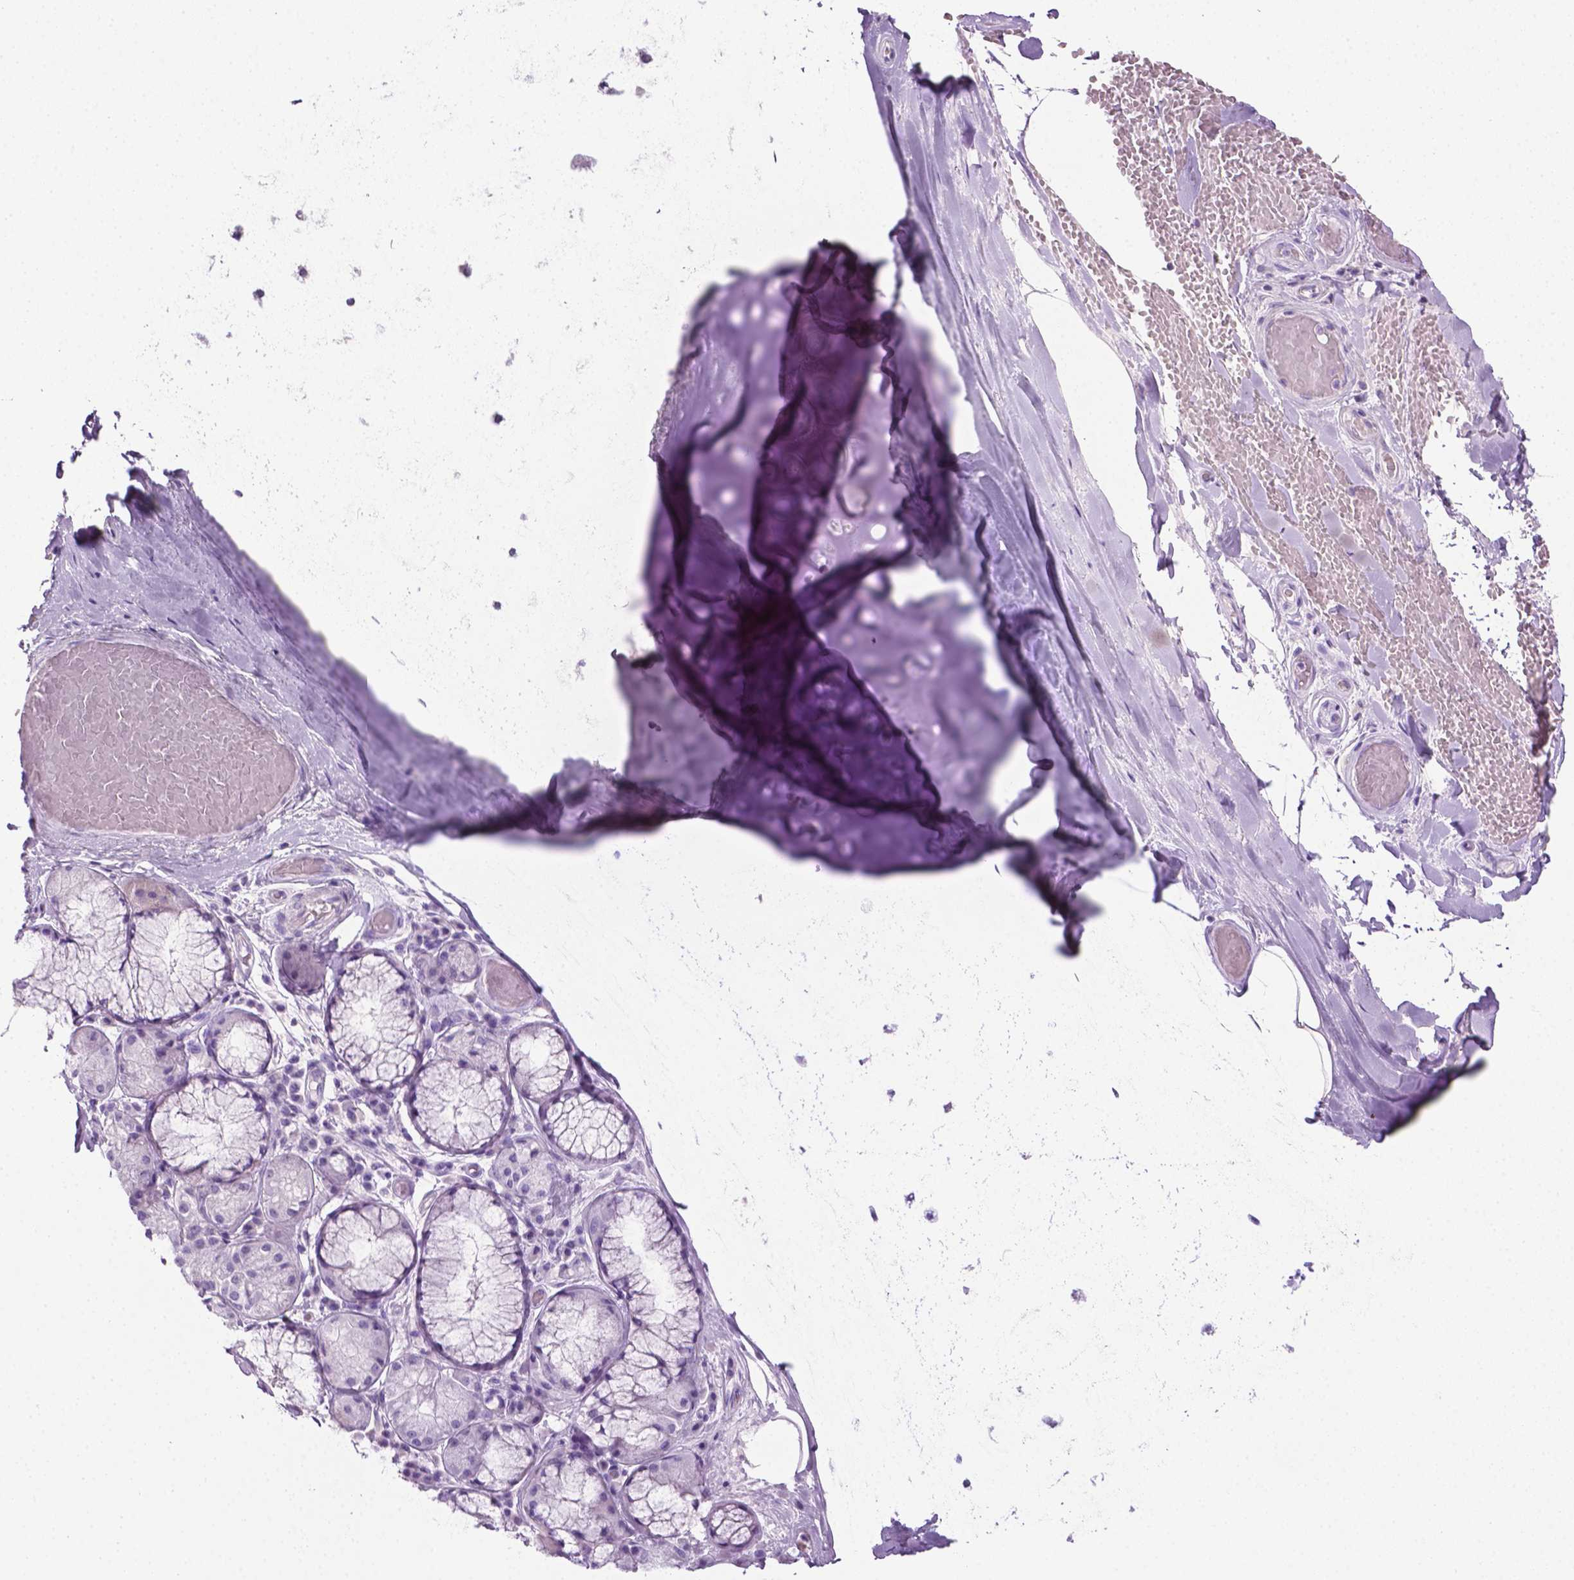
{"staining": {"intensity": "negative", "quantity": "none", "location": "none"}, "tissue": "soft tissue", "cell_type": "Chondrocytes", "image_type": "normal", "snomed": [{"axis": "morphology", "description": "Normal tissue, NOS"}, {"axis": "topography", "description": "Cartilage tissue"}, {"axis": "topography", "description": "Bronchus"}], "caption": "IHC photomicrograph of unremarkable human soft tissue stained for a protein (brown), which exhibits no expression in chondrocytes.", "gene": "LELP1", "patient": {"sex": "male", "age": 64}}